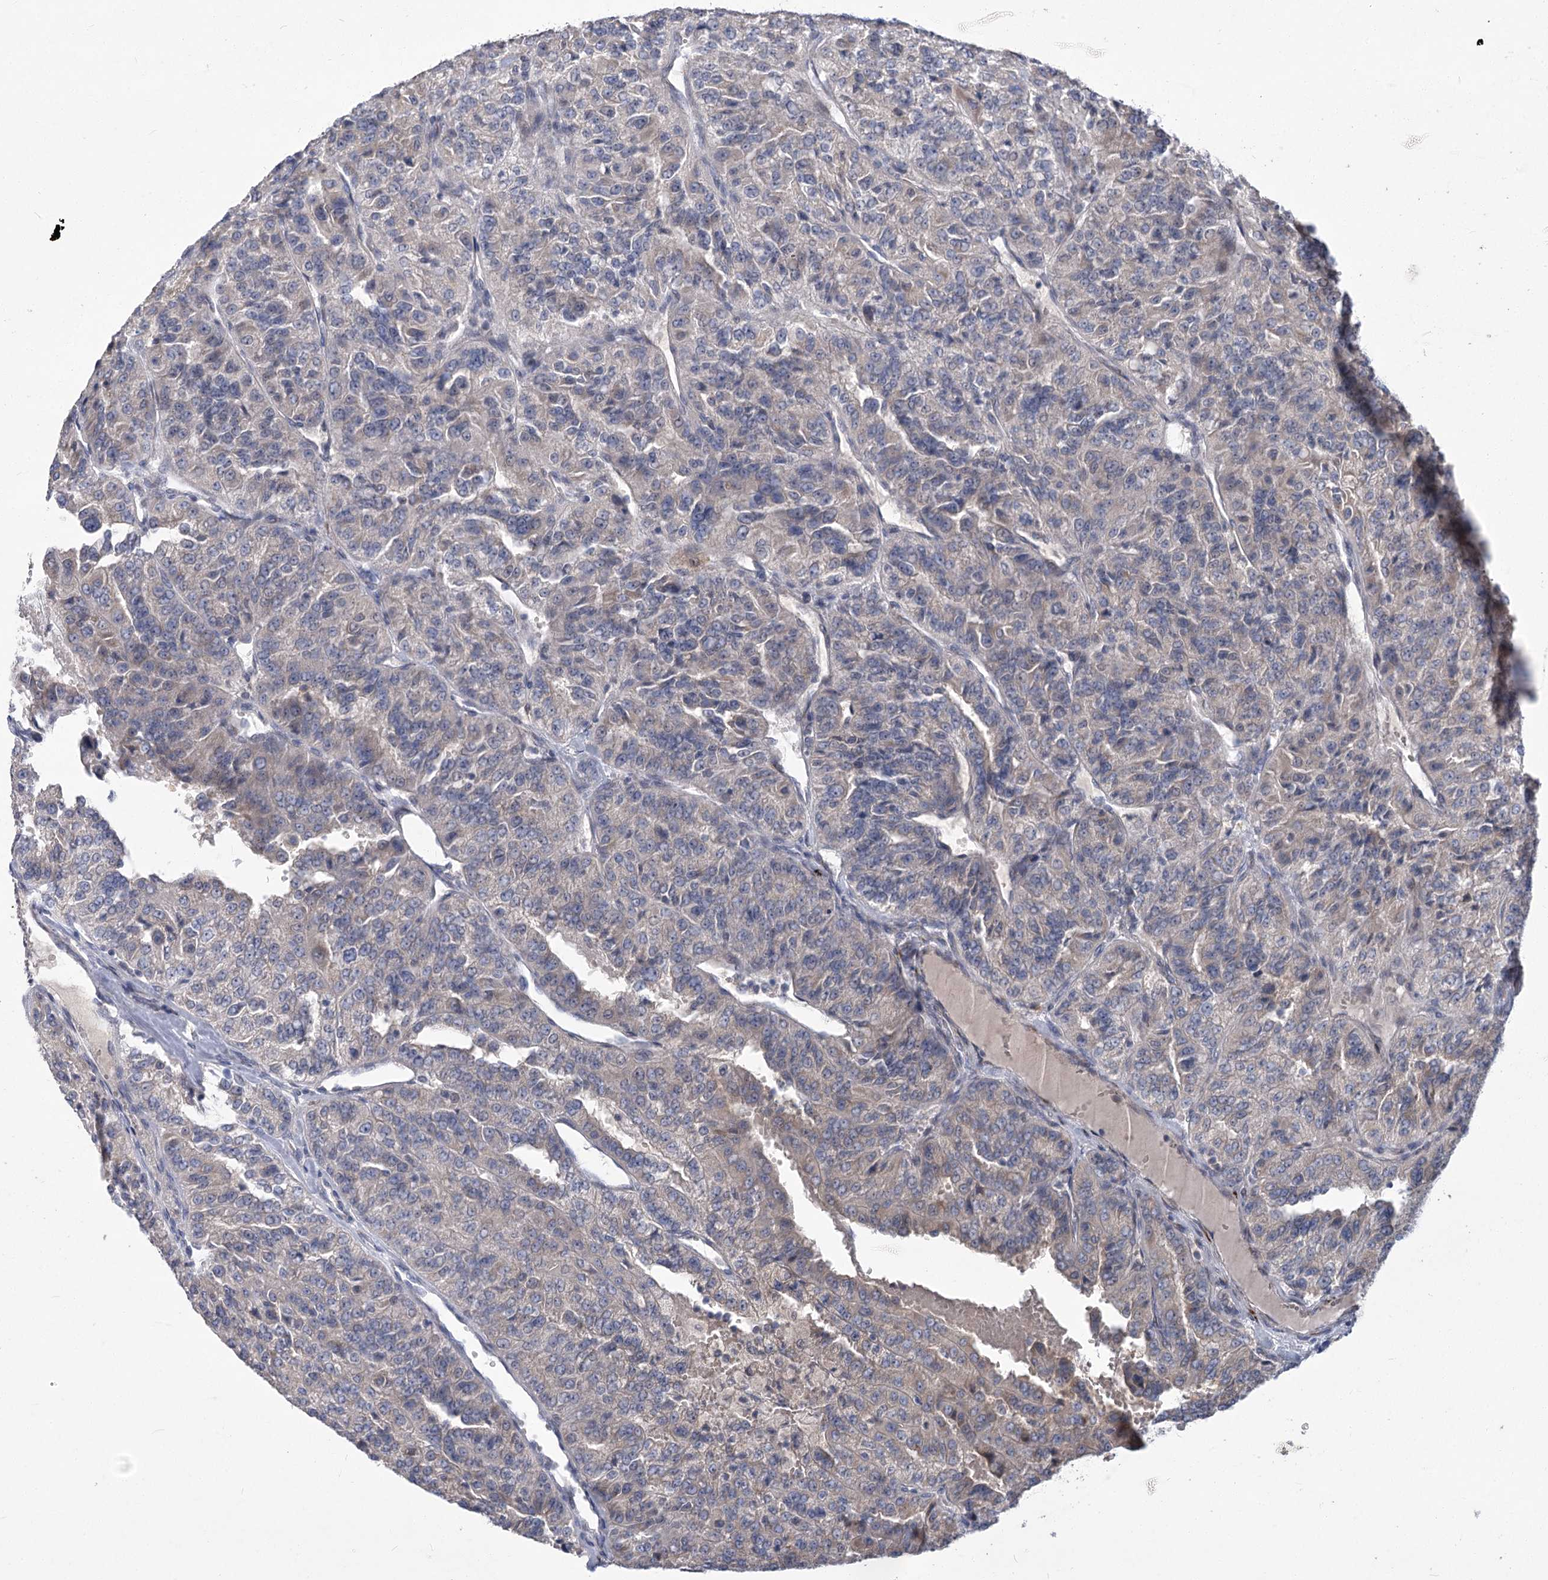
{"staining": {"intensity": "negative", "quantity": "none", "location": "none"}, "tissue": "renal cancer", "cell_type": "Tumor cells", "image_type": "cancer", "snomed": [{"axis": "morphology", "description": "Adenocarcinoma, NOS"}, {"axis": "topography", "description": "Kidney"}], "caption": "Tumor cells are negative for brown protein staining in renal adenocarcinoma.", "gene": "GCNT4", "patient": {"sex": "female", "age": 63}}